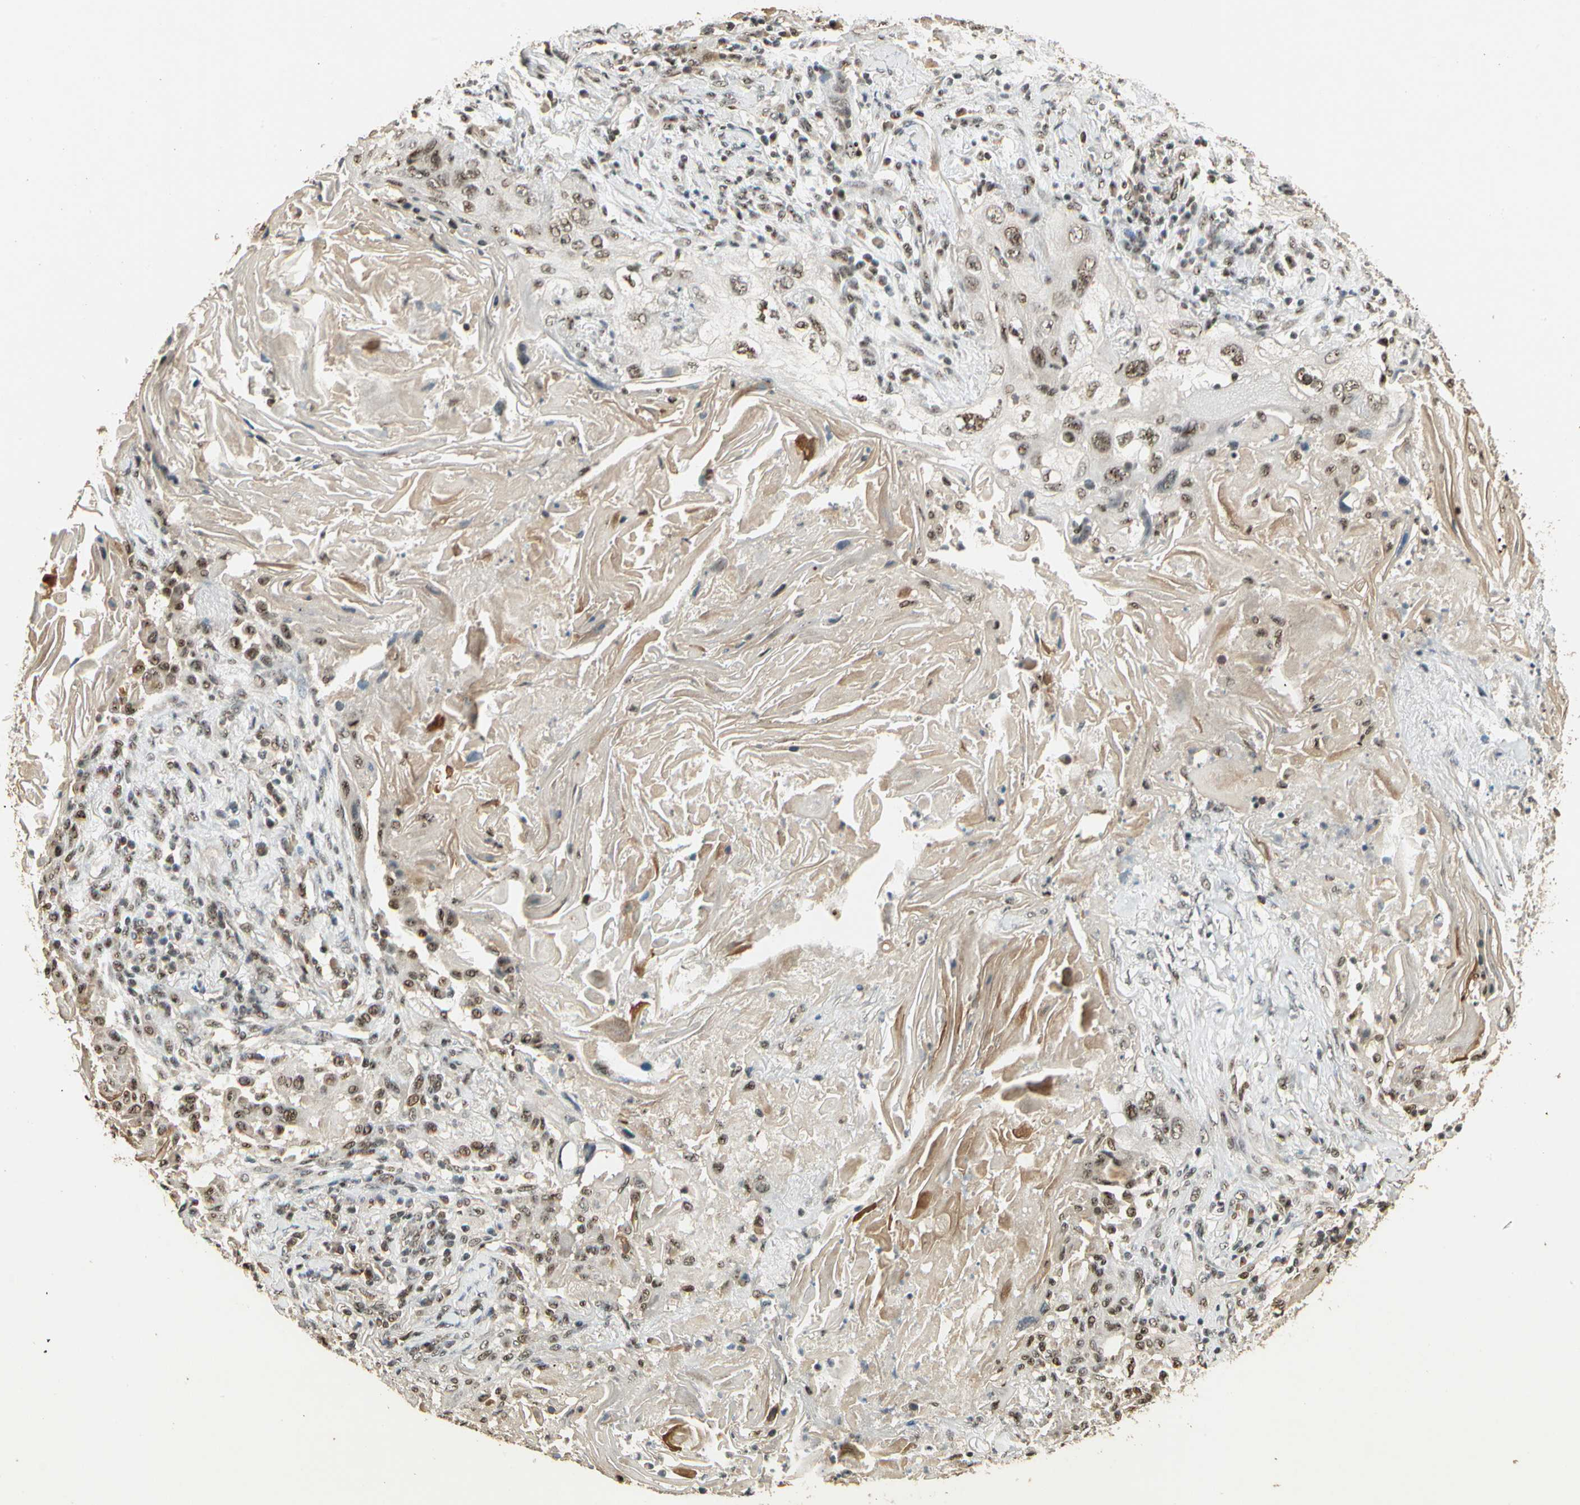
{"staining": {"intensity": "weak", "quantity": ">75%", "location": "nuclear"}, "tissue": "lung cancer", "cell_type": "Tumor cells", "image_type": "cancer", "snomed": [{"axis": "morphology", "description": "Squamous cell carcinoma, NOS"}, {"axis": "topography", "description": "Lung"}], "caption": "Weak nuclear staining is present in approximately >75% of tumor cells in lung cancer.", "gene": "RBM25", "patient": {"sex": "female", "age": 67}}